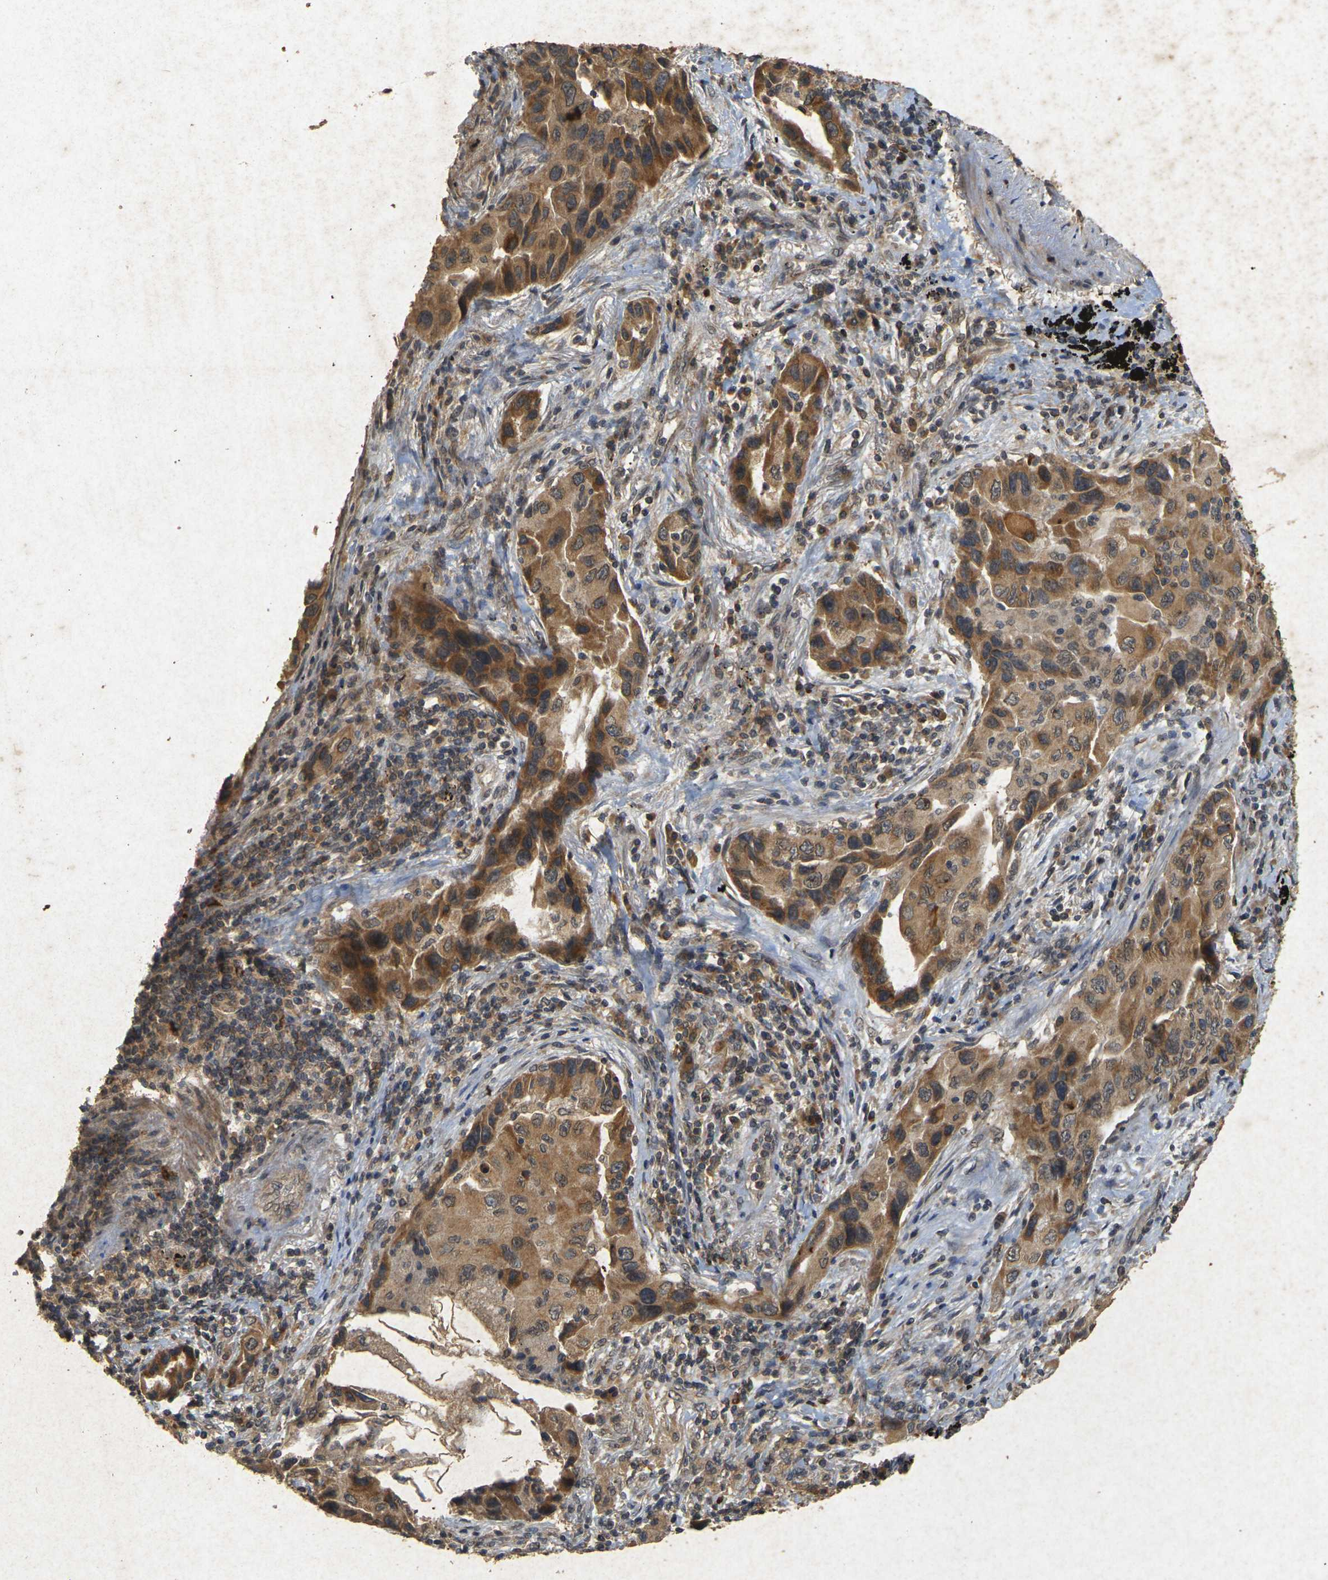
{"staining": {"intensity": "moderate", "quantity": ">75%", "location": "cytoplasmic/membranous"}, "tissue": "lung cancer", "cell_type": "Tumor cells", "image_type": "cancer", "snomed": [{"axis": "morphology", "description": "Adenocarcinoma, NOS"}, {"axis": "topography", "description": "Lung"}], "caption": "This micrograph shows IHC staining of human adenocarcinoma (lung), with medium moderate cytoplasmic/membranous positivity in about >75% of tumor cells.", "gene": "ERN1", "patient": {"sex": "female", "age": 65}}